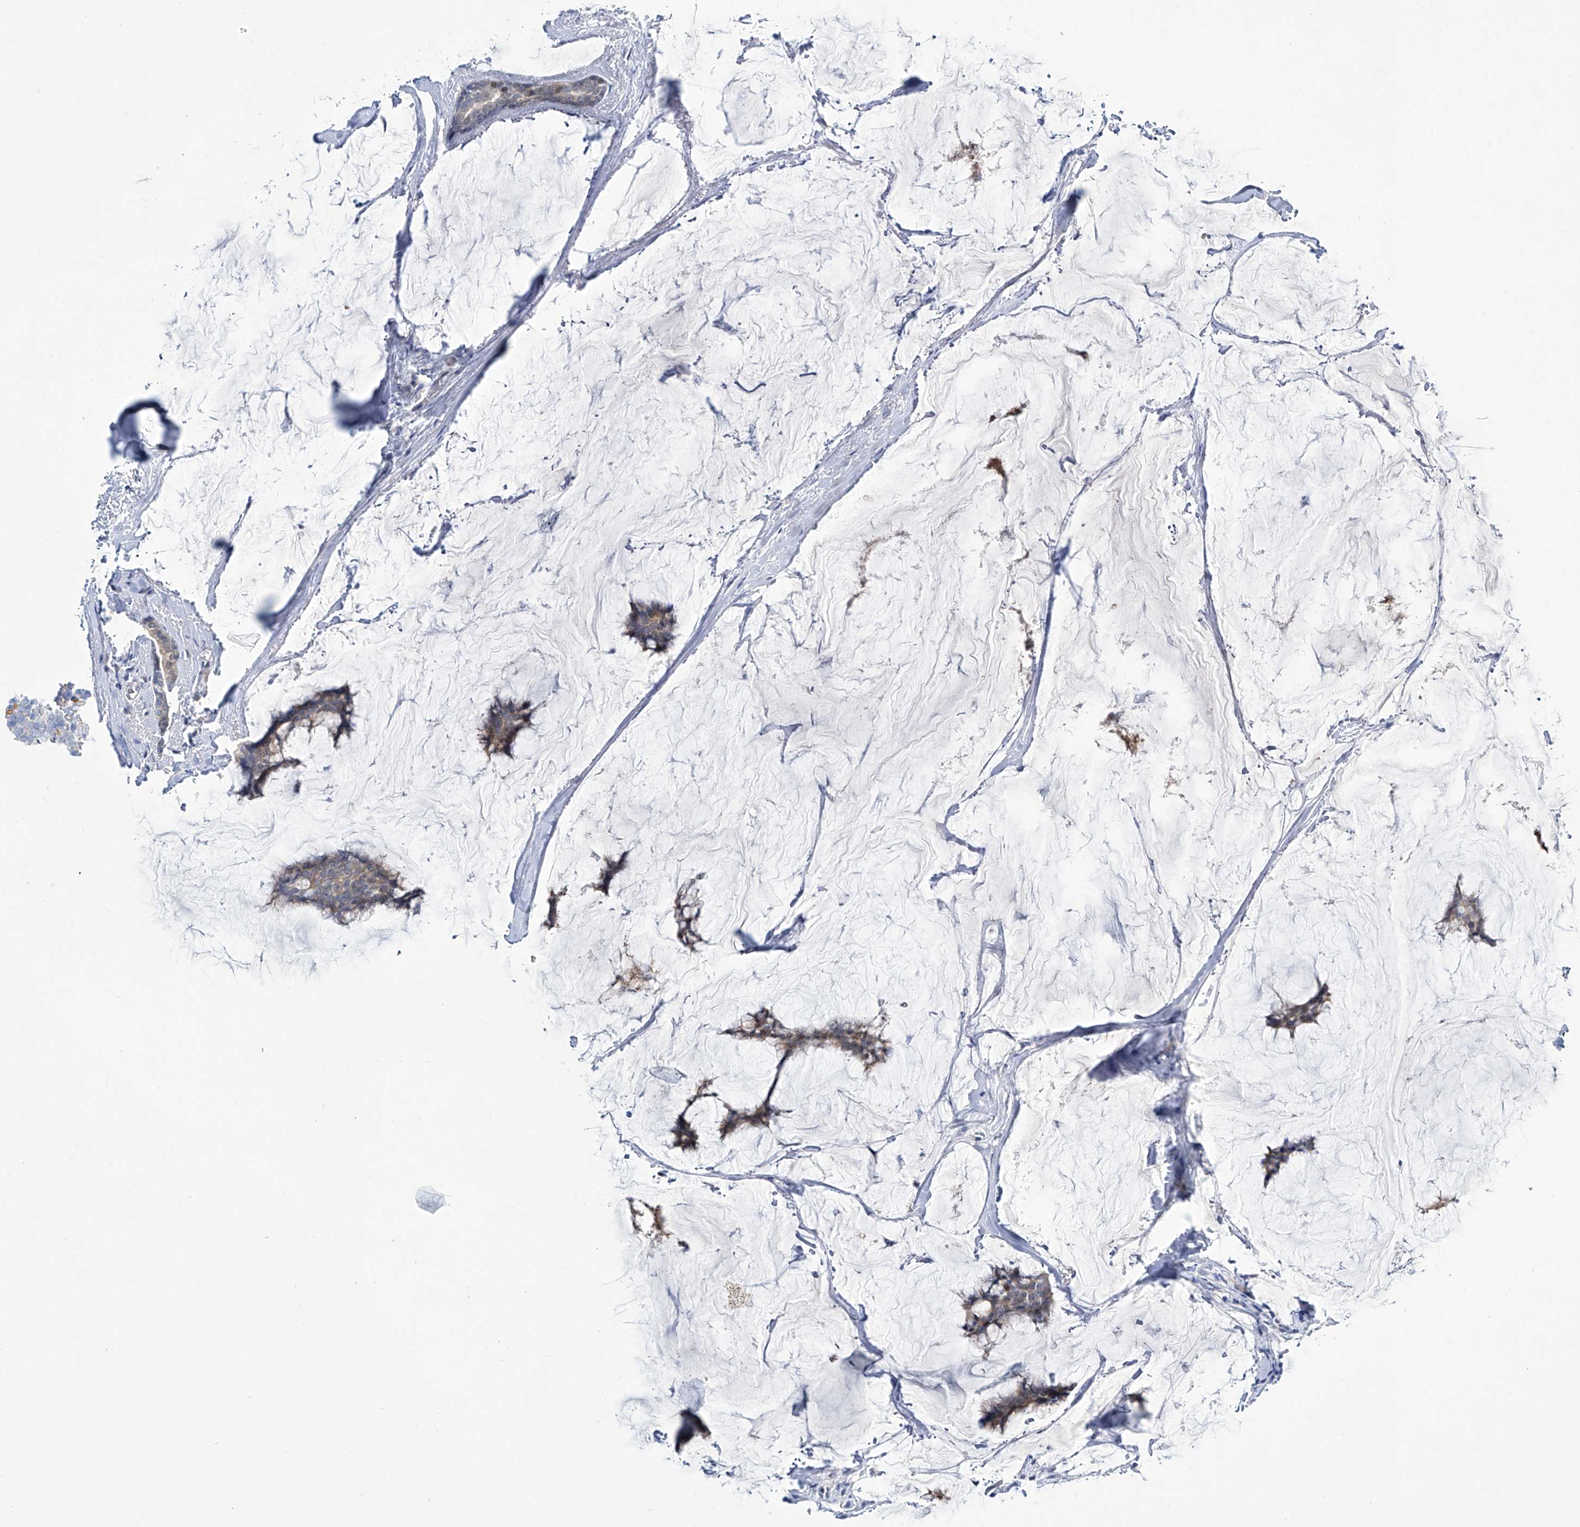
{"staining": {"intensity": "weak", "quantity": "25%-75%", "location": "cytoplasmic/membranous"}, "tissue": "breast cancer", "cell_type": "Tumor cells", "image_type": "cancer", "snomed": [{"axis": "morphology", "description": "Duct carcinoma"}, {"axis": "topography", "description": "Breast"}], "caption": "Brown immunohistochemical staining in human infiltrating ductal carcinoma (breast) demonstrates weak cytoplasmic/membranous positivity in approximately 25%-75% of tumor cells. Immunohistochemistry (ihc) stains the protein of interest in brown and the nuclei are stained blue.", "gene": "TRIM60", "patient": {"sex": "female", "age": 93}}